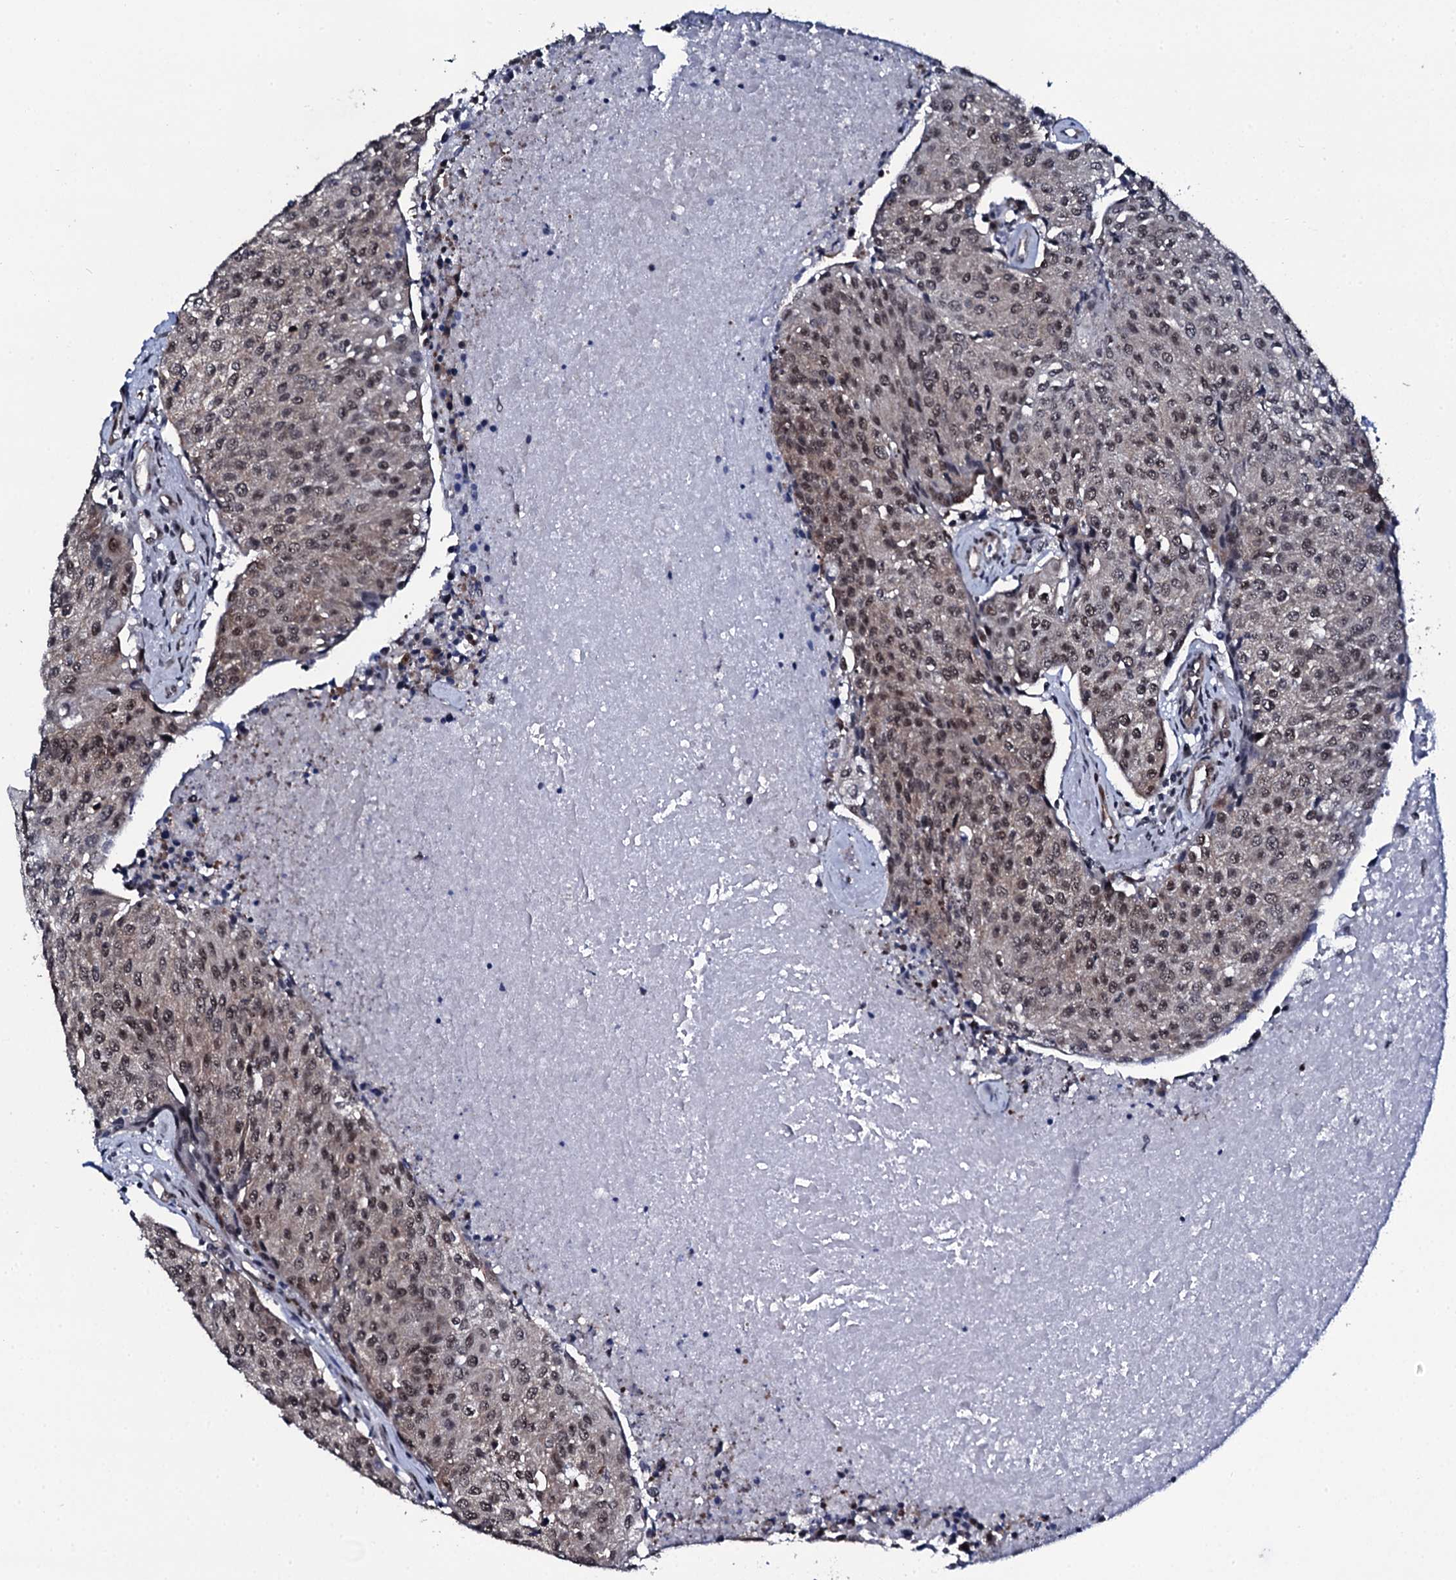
{"staining": {"intensity": "moderate", "quantity": ">75%", "location": "nuclear"}, "tissue": "urothelial cancer", "cell_type": "Tumor cells", "image_type": "cancer", "snomed": [{"axis": "morphology", "description": "Urothelial carcinoma, High grade"}, {"axis": "topography", "description": "Urinary bladder"}], "caption": "Immunohistochemistry (IHC) (DAB) staining of urothelial cancer demonstrates moderate nuclear protein expression in about >75% of tumor cells. The staining was performed using DAB to visualize the protein expression in brown, while the nuclei were stained in blue with hematoxylin (Magnification: 20x).", "gene": "CWC15", "patient": {"sex": "female", "age": 85}}